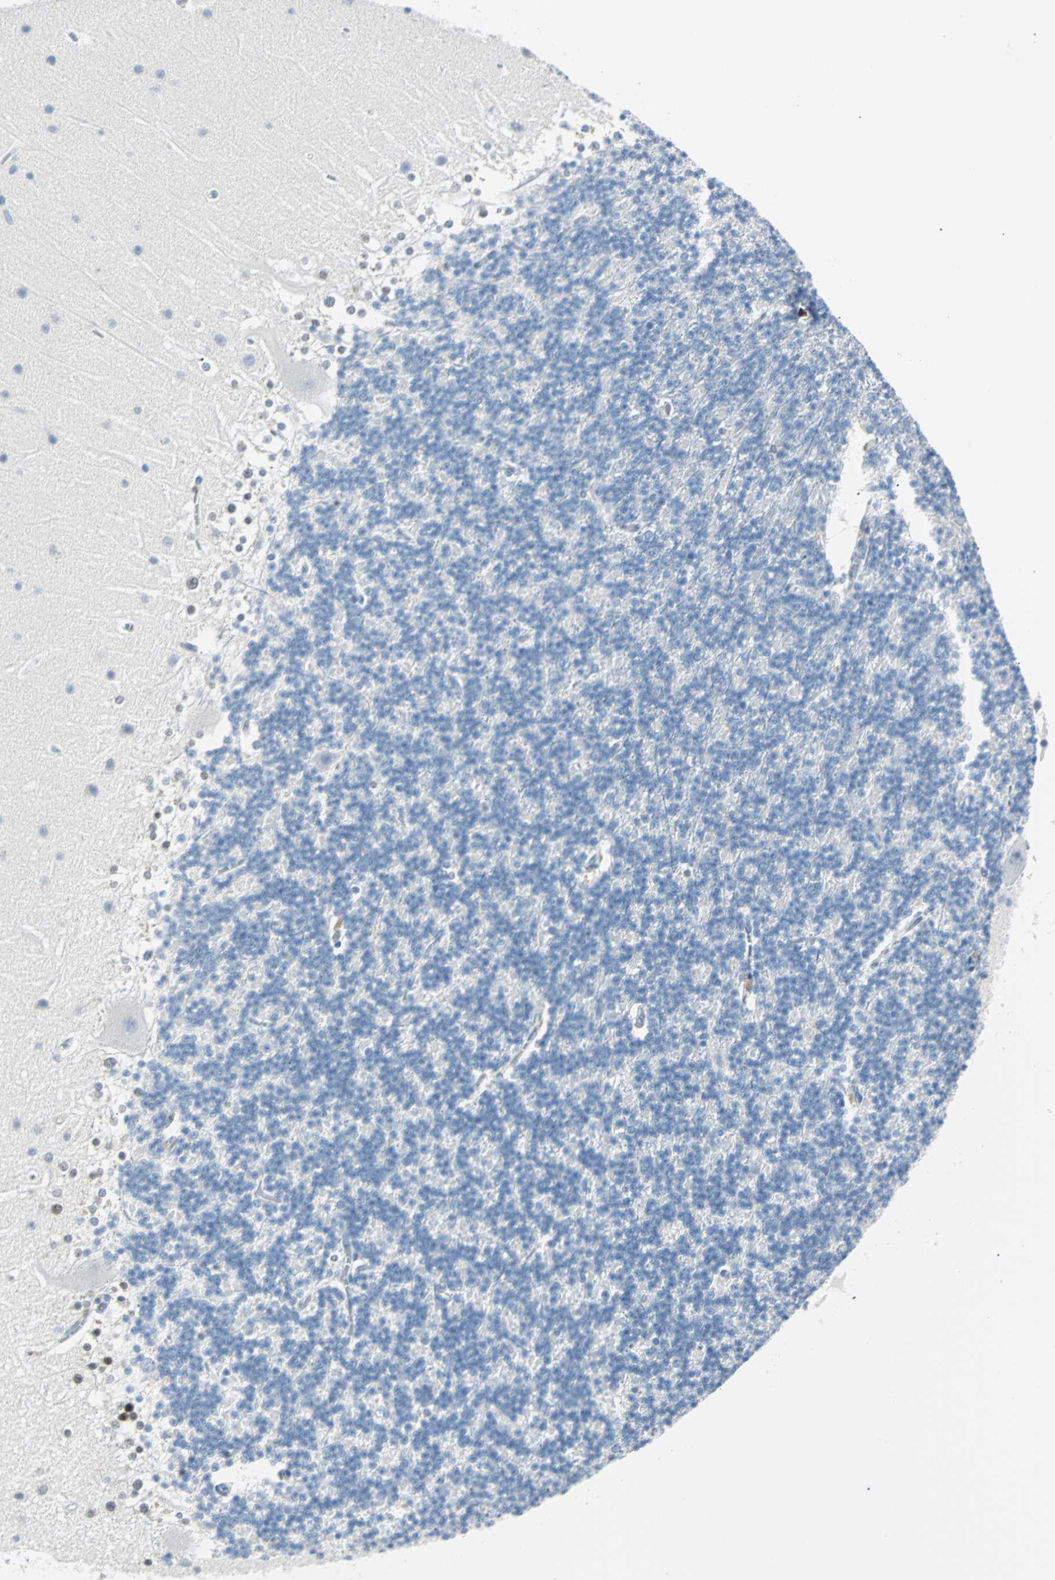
{"staining": {"intensity": "moderate", "quantity": "<25%", "location": "nuclear"}, "tissue": "cerebellum", "cell_type": "Cells in granular layer", "image_type": "normal", "snomed": [{"axis": "morphology", "description": "Normal tissue, NOS"}, {"axis": "topography", "description": "Cerebellum"}], "caption": "High-magnification brightfield microscopy of unremarkable cerebellum stained with DAB (3,3'-diaminobenzidine) (brown) and counterstained with hematoxylin (blue). cells in granular layer exhibit moderate nuclear positivity is identified in about<25% of cells. The protein of interest is stained brown, and the nuclei are stained in blue (DAB (3,3'-diaminobenzidine) IHC with brightfield microscopy, high magnification).", "gene": "IL33", "patient": {"sex": "female", "age": 19}}